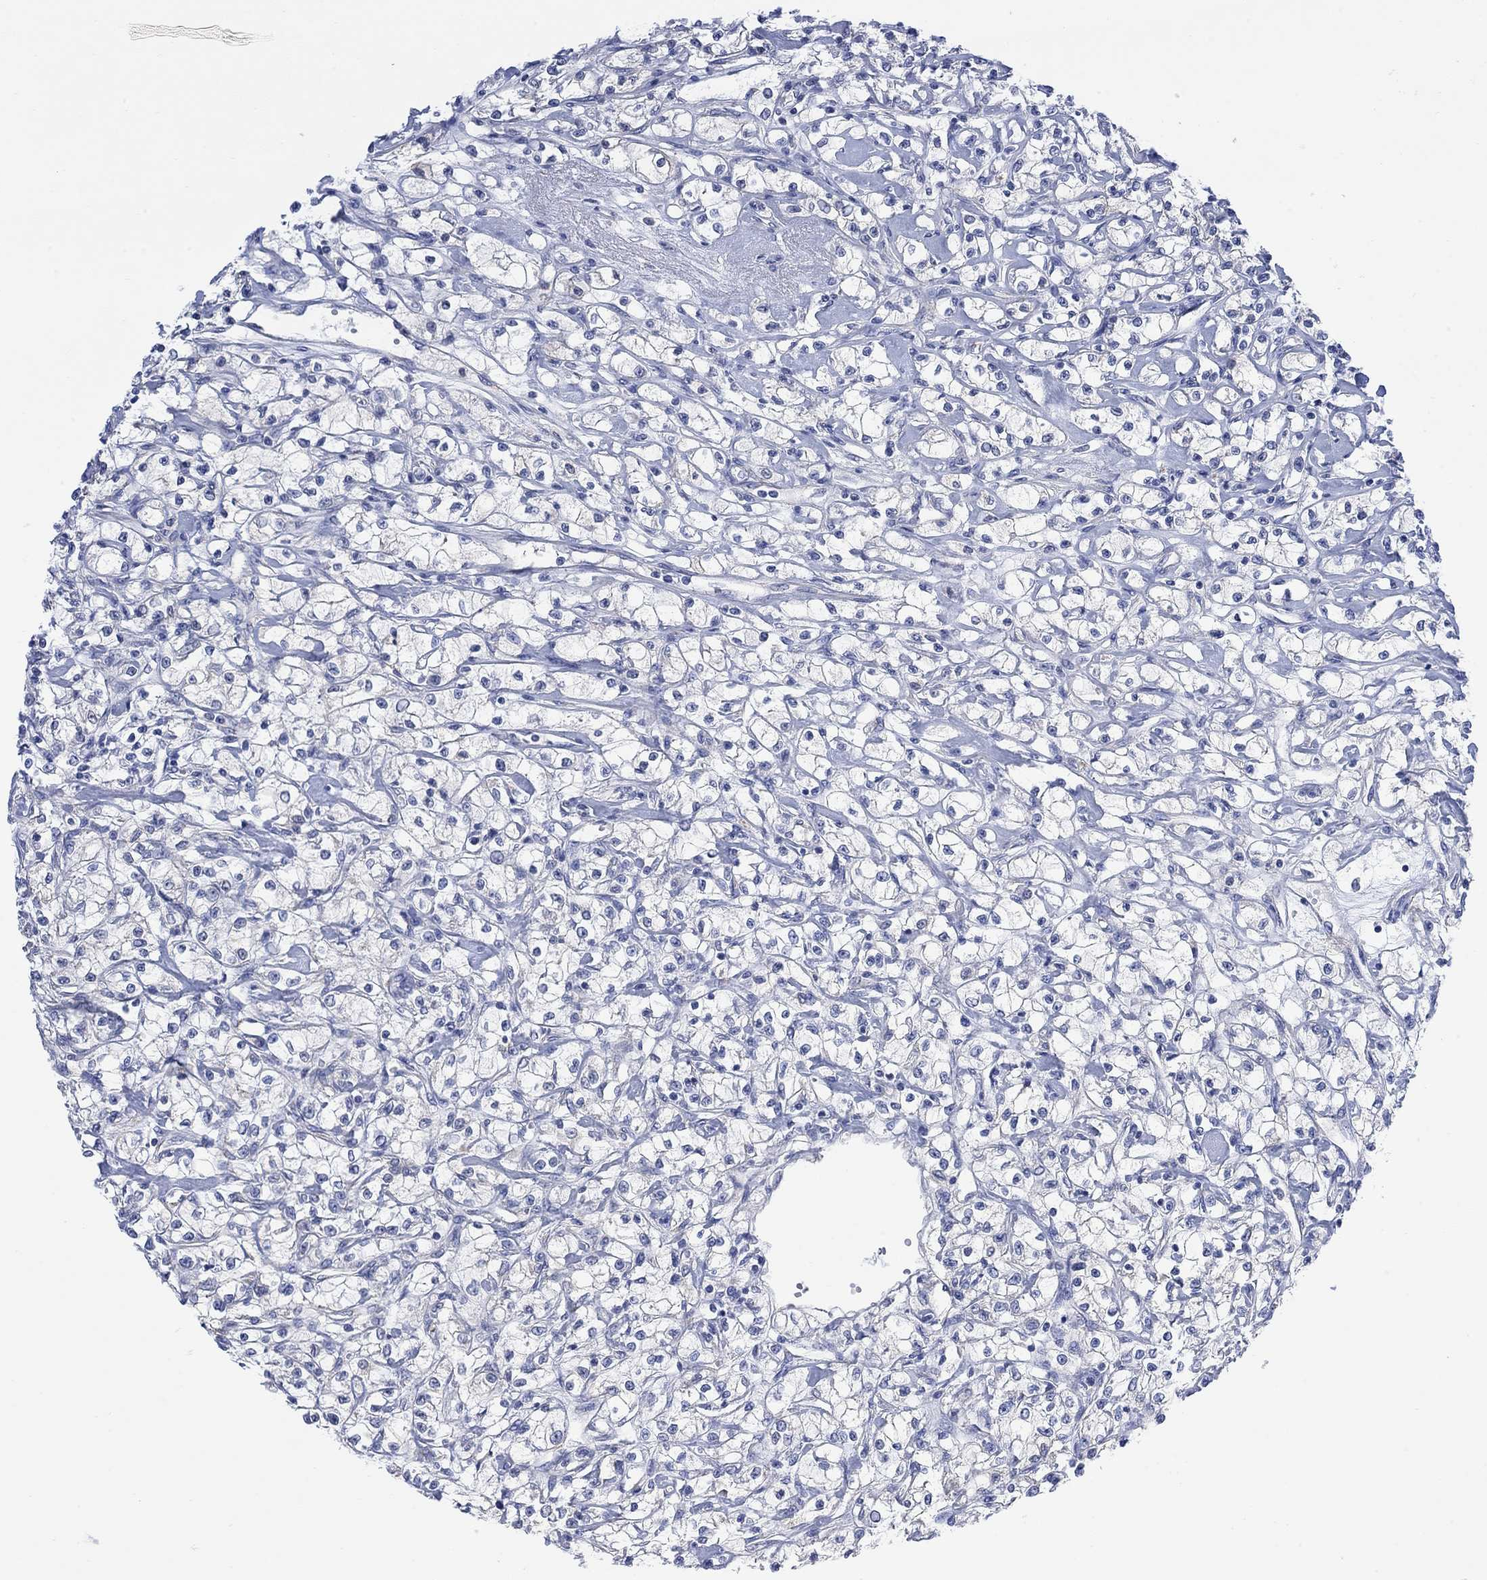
{"staining": {"intensity": "negative", "quantity": "none", "location": "none"}, "tissue": "renal cancer", "cell_type": "Tumor cells", "image_type": "cancer", "snomed": [{"axis": "morphology", "description": "Adenocarcinoma, NOS"}, {"axis": "topography", "description": "Kidney"}], "caption": "IHC micrograph of neoplastic tissue: renal cancer stained with DAB (3,3'-diaminobenzidine) exhibits no significant protein expression in tumor cells.", "gene": "FBP2", "patient": {"sex": "female", "age": 59}}